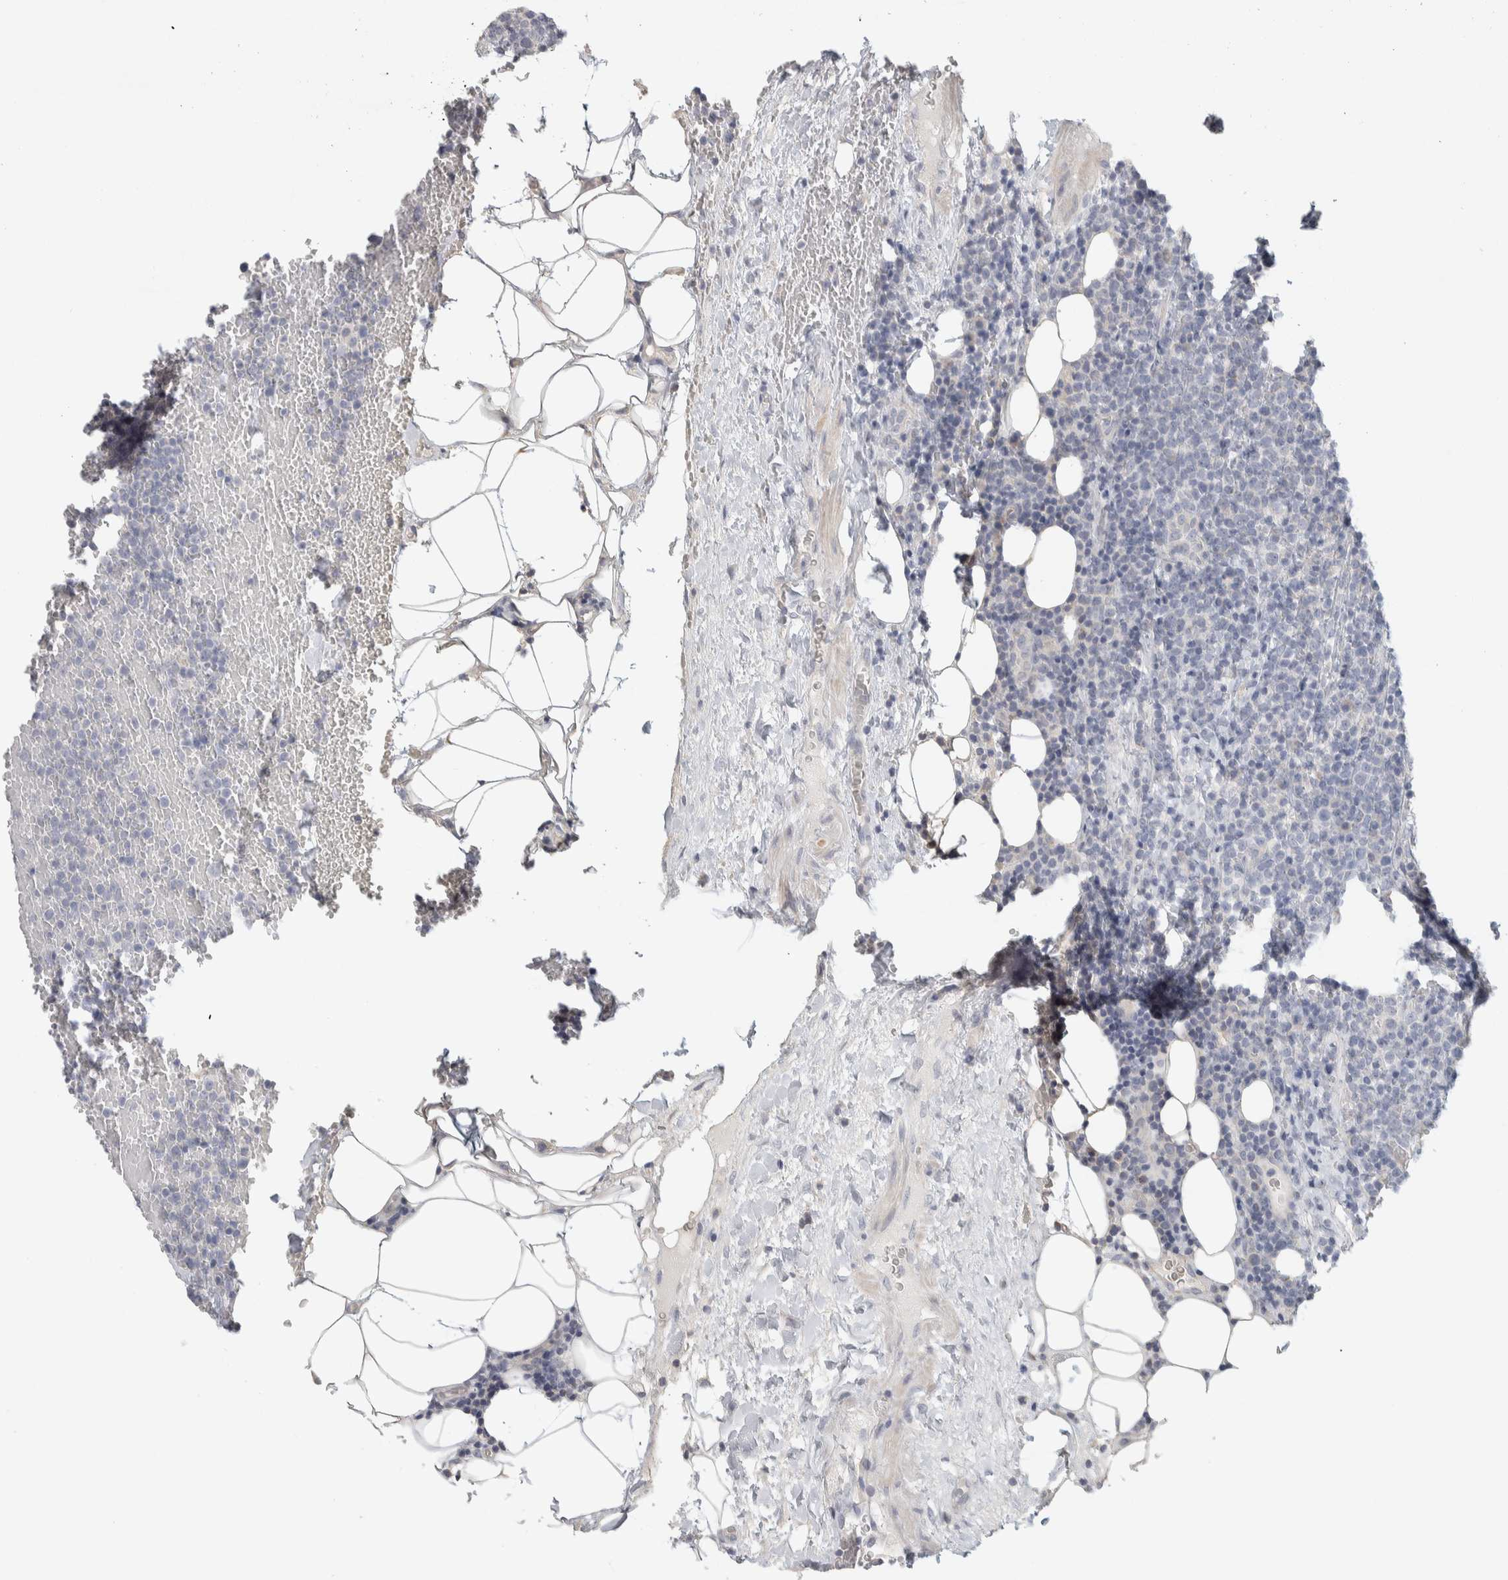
{"staining": {"intensity": "negative", "quantity": "none", "location": "none"}, "tissue": "lymphoma", "cell_type": "Tumor cells", "image_type": "cancer", "snomed": [{"axis": "morphology", "description": "Malignant lymphoma, non-Hodgkin's type, High grade"}, {"axis": "topography", "description": "Lymph node"}], "caption": "Lymphoma was stained to show a protein in brown. There is no significant expression in tumor cells.", "gene": "DCXR", "patient": {"sex": "male", "age": 61}}